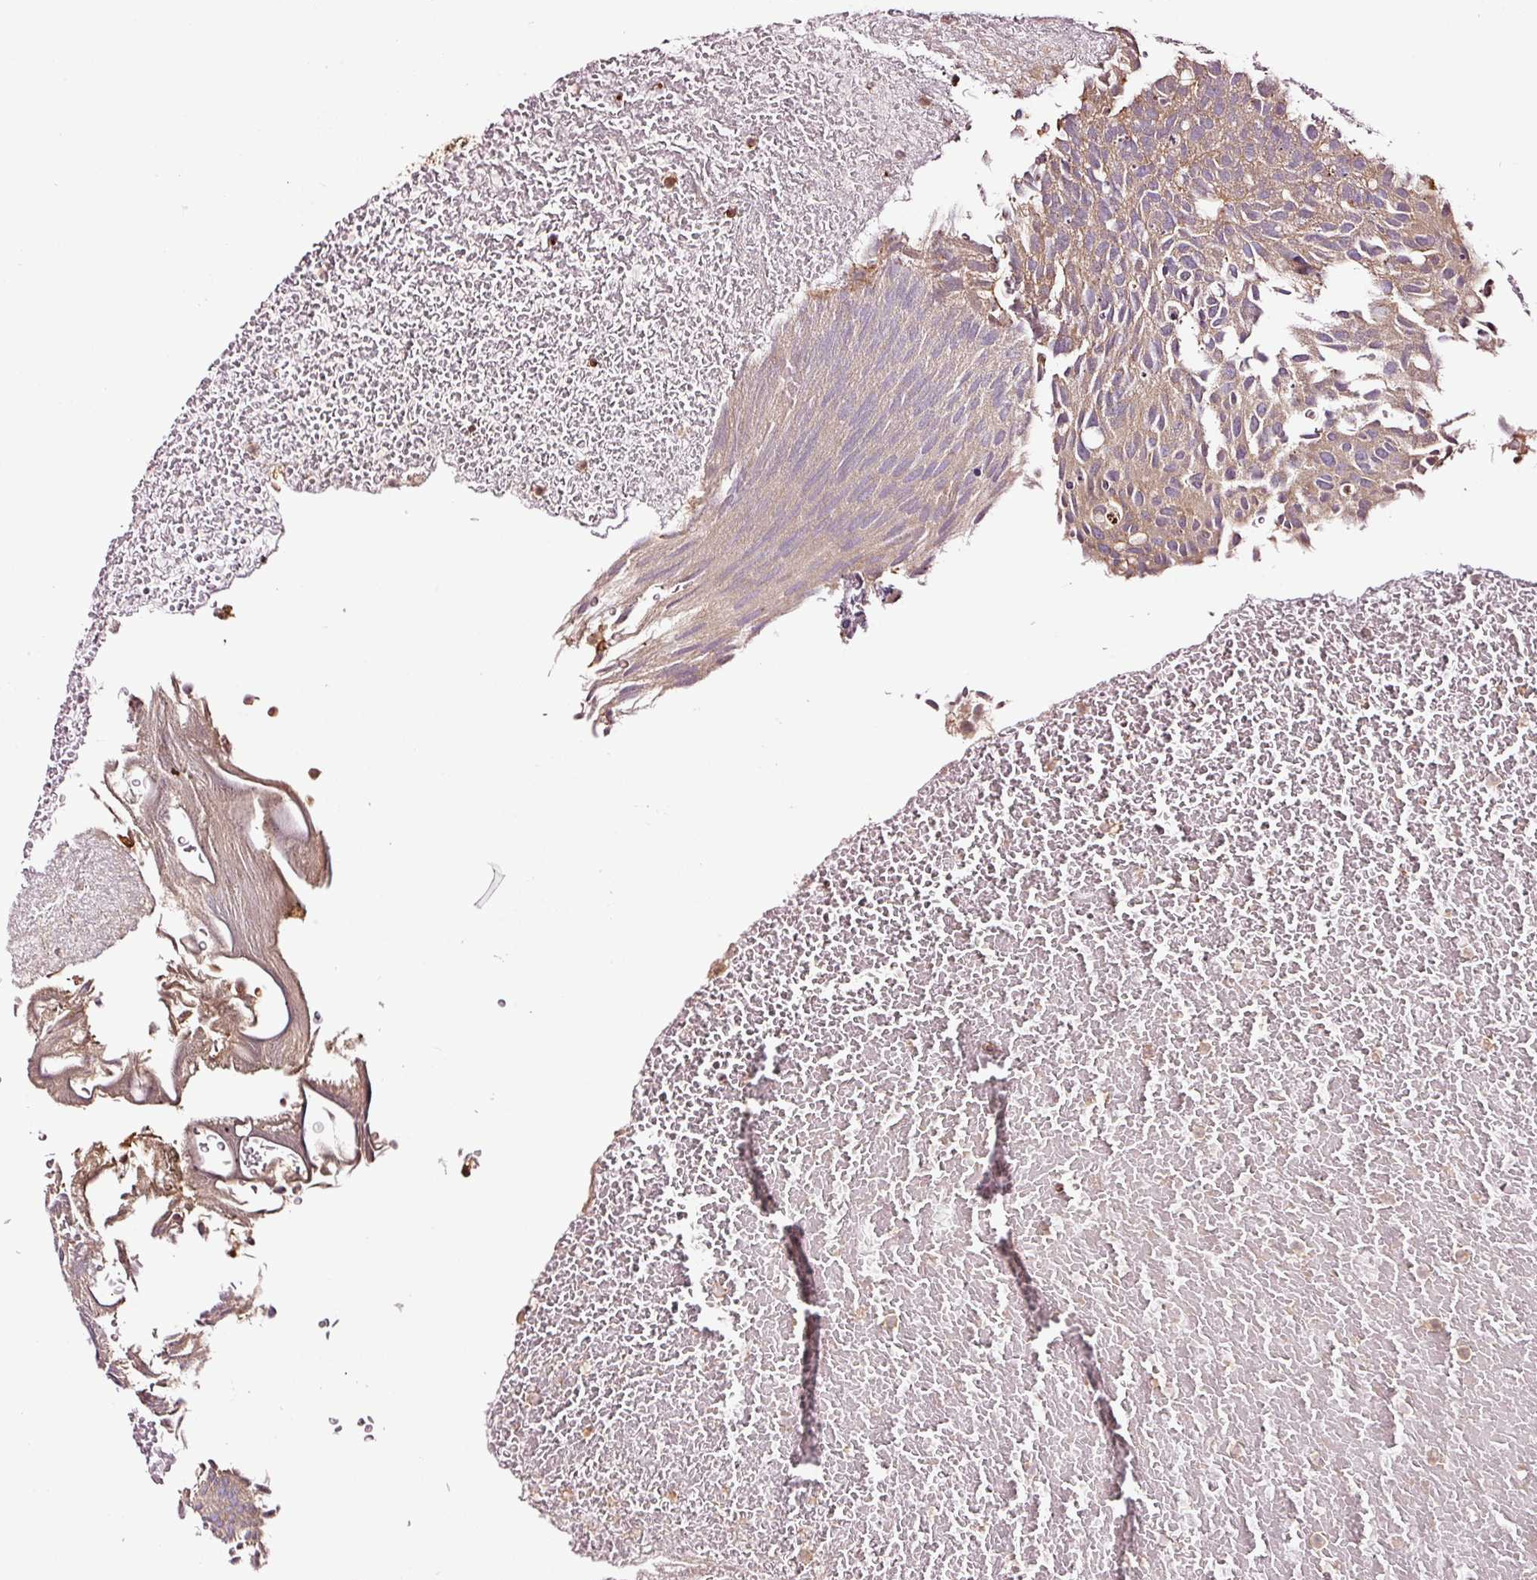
{"staining": {"intensity": "moderate", "quantity": "25%-75%", "location": "cytoplasmic/membranous"}, "tissue": "urothelial cancer", "cell_type": "Tumor cells", "image_type": "cancer", "snomed": [{"axis": "morphology", "description": "Urothelial carcinoma, Low grade"}, {"axis": "topography", "description": "Urinary bladder"}], "caption": "High-power microscopy captured an immunohistochemistry (IHC) histopathology image of low-grade urothelial carcinoma, revealing moderate cytoplasmic/membranous positivity in approximately 25%-75% of tumor cells. Nuclei are stained in blue.", "gene": "METAP1", "patient": {"sex": "male", "age": 78}}